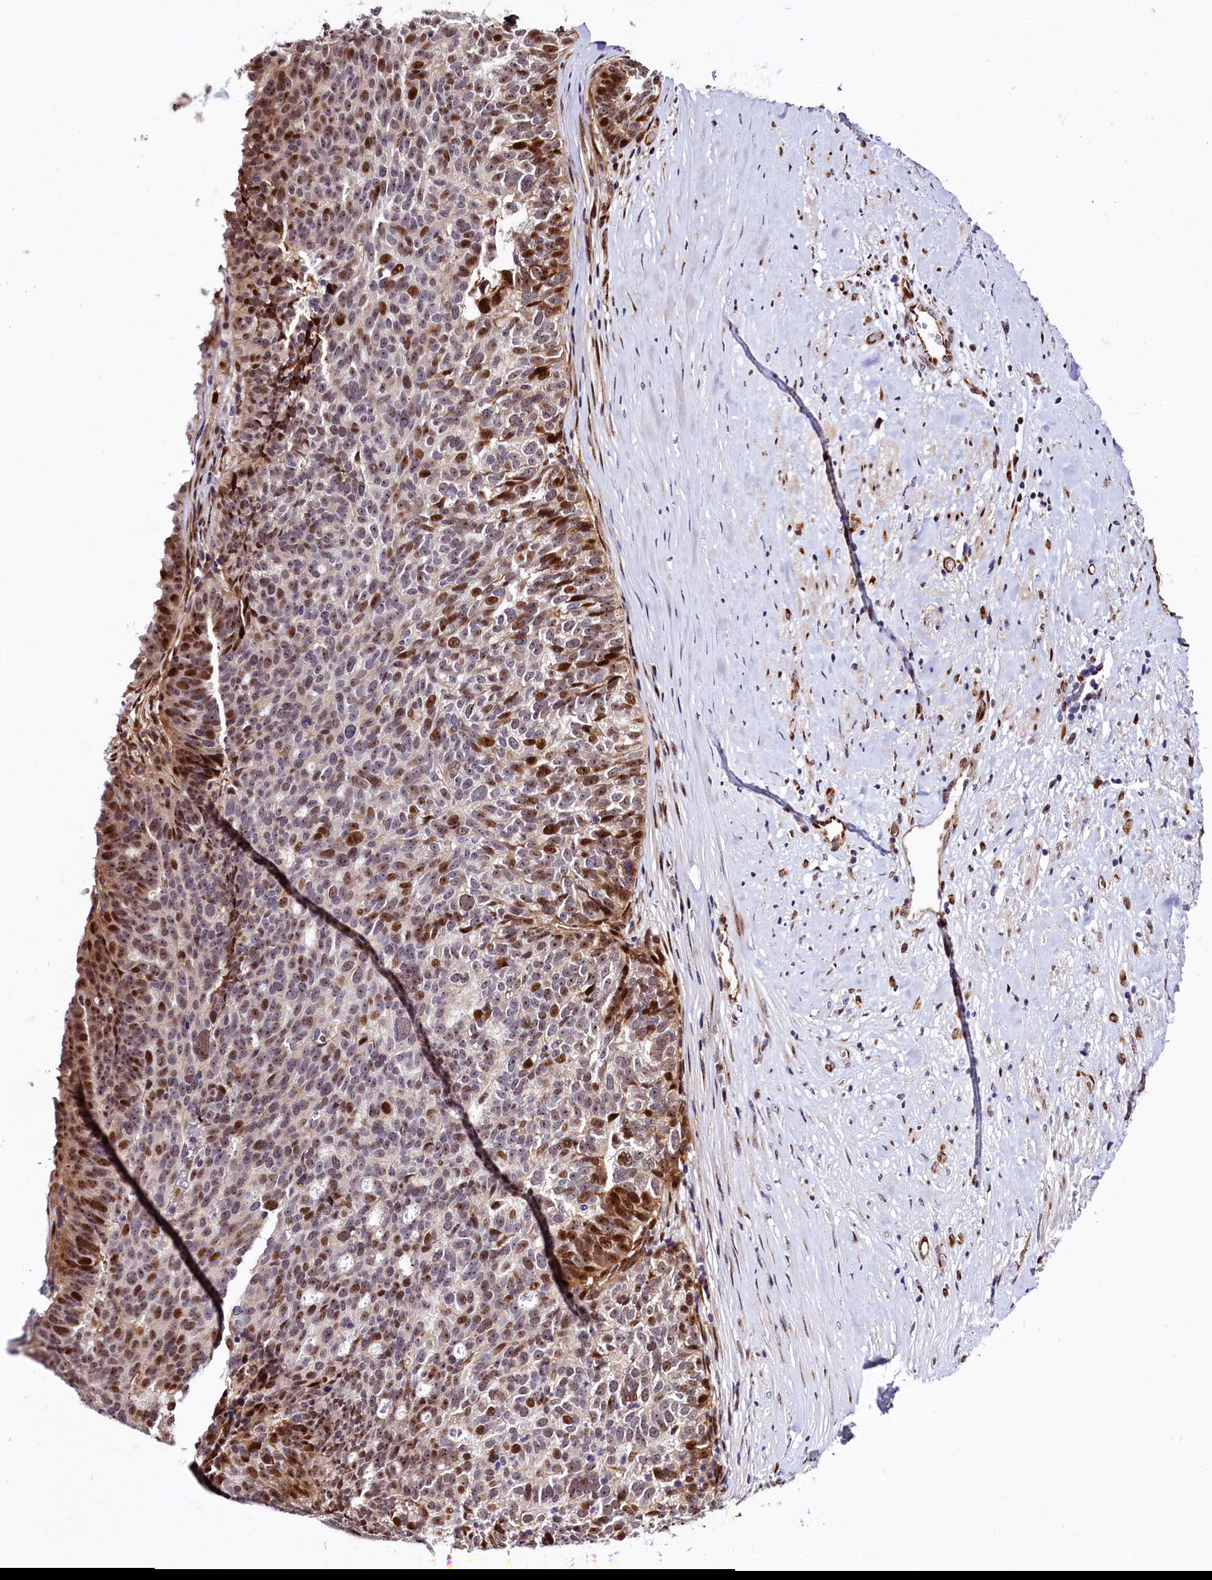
{"staining": {"intensity": "strong", "quantity": "25%-75%", "location": "nuclear"}, "tissue": "ovarian cancer", "cell_type": "Tumor cells", "image_type": "cancer", "snomed": [{"axis": "morphology", "description": "Cystadenocarcinoma, serous, NOS"}, {"axis": "topography", "description": "Ovary"}], "caption": "Serous cystadenocarcinoma (ovarian) stained with immunohistochemistry demonstrates strong nuclear expression in approximately 25%-75% of tumor cells.", "gene": "TRMT112", "patient": {"sex": "female", "age": 59}}